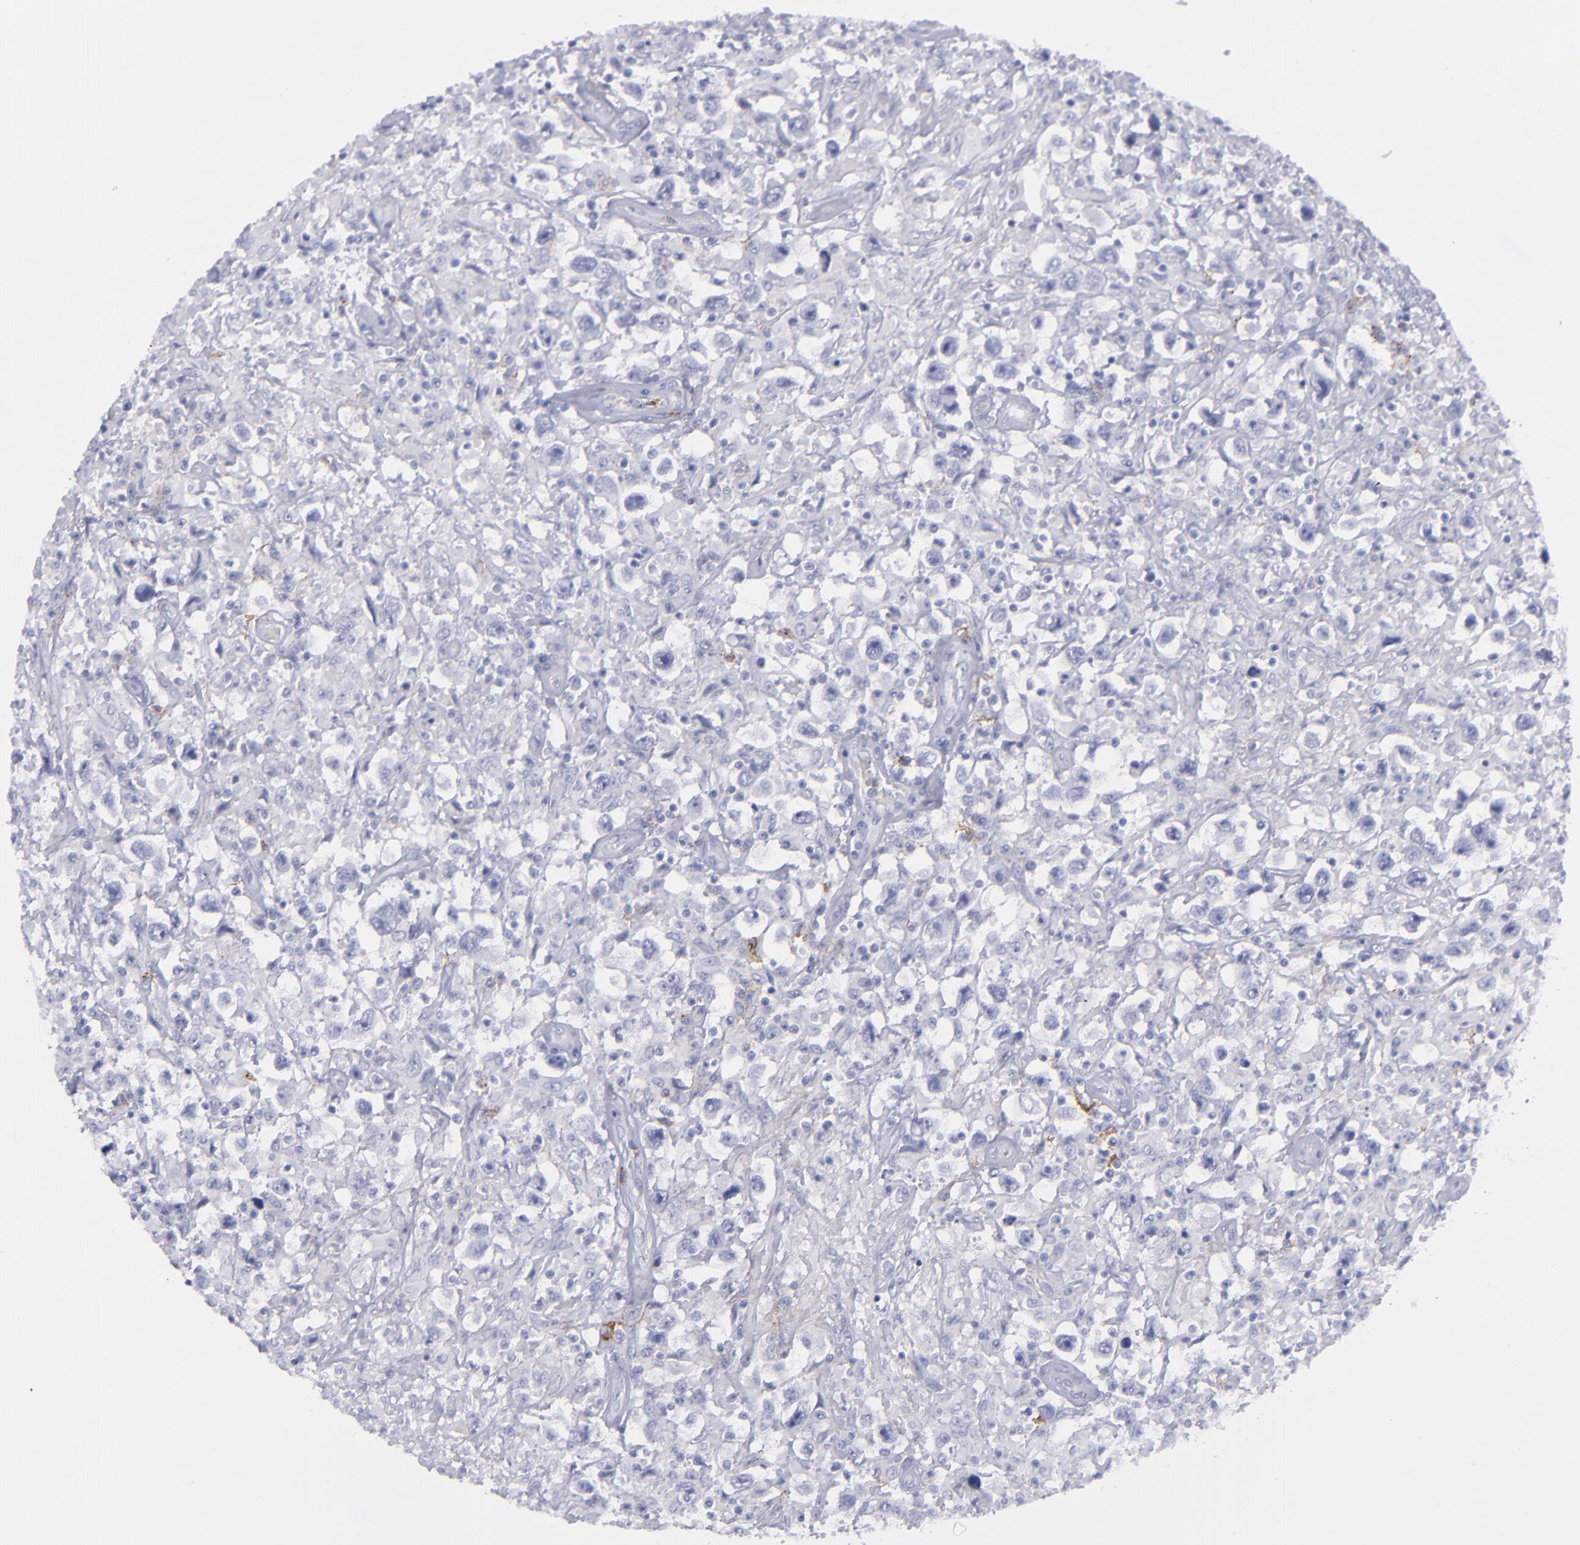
{"staining": {"intensity": "negative", "quantity": "none", "location": "none"}, "tissue": "testis cancer", "cell_type": "Tumor cells", "image_type": "cancer", "snomed": [{"axis": "morphology", "description": "Seminoma, NOS"}, {"axis": "topography", "description": "Testis"}], "caption": "IHC histopathology image of testis seminoma stained for a protein (brown), which shows no positivity in tumor cells.", "gene": "SELPLG", "patient": {"sex": "male", "age": 34}}